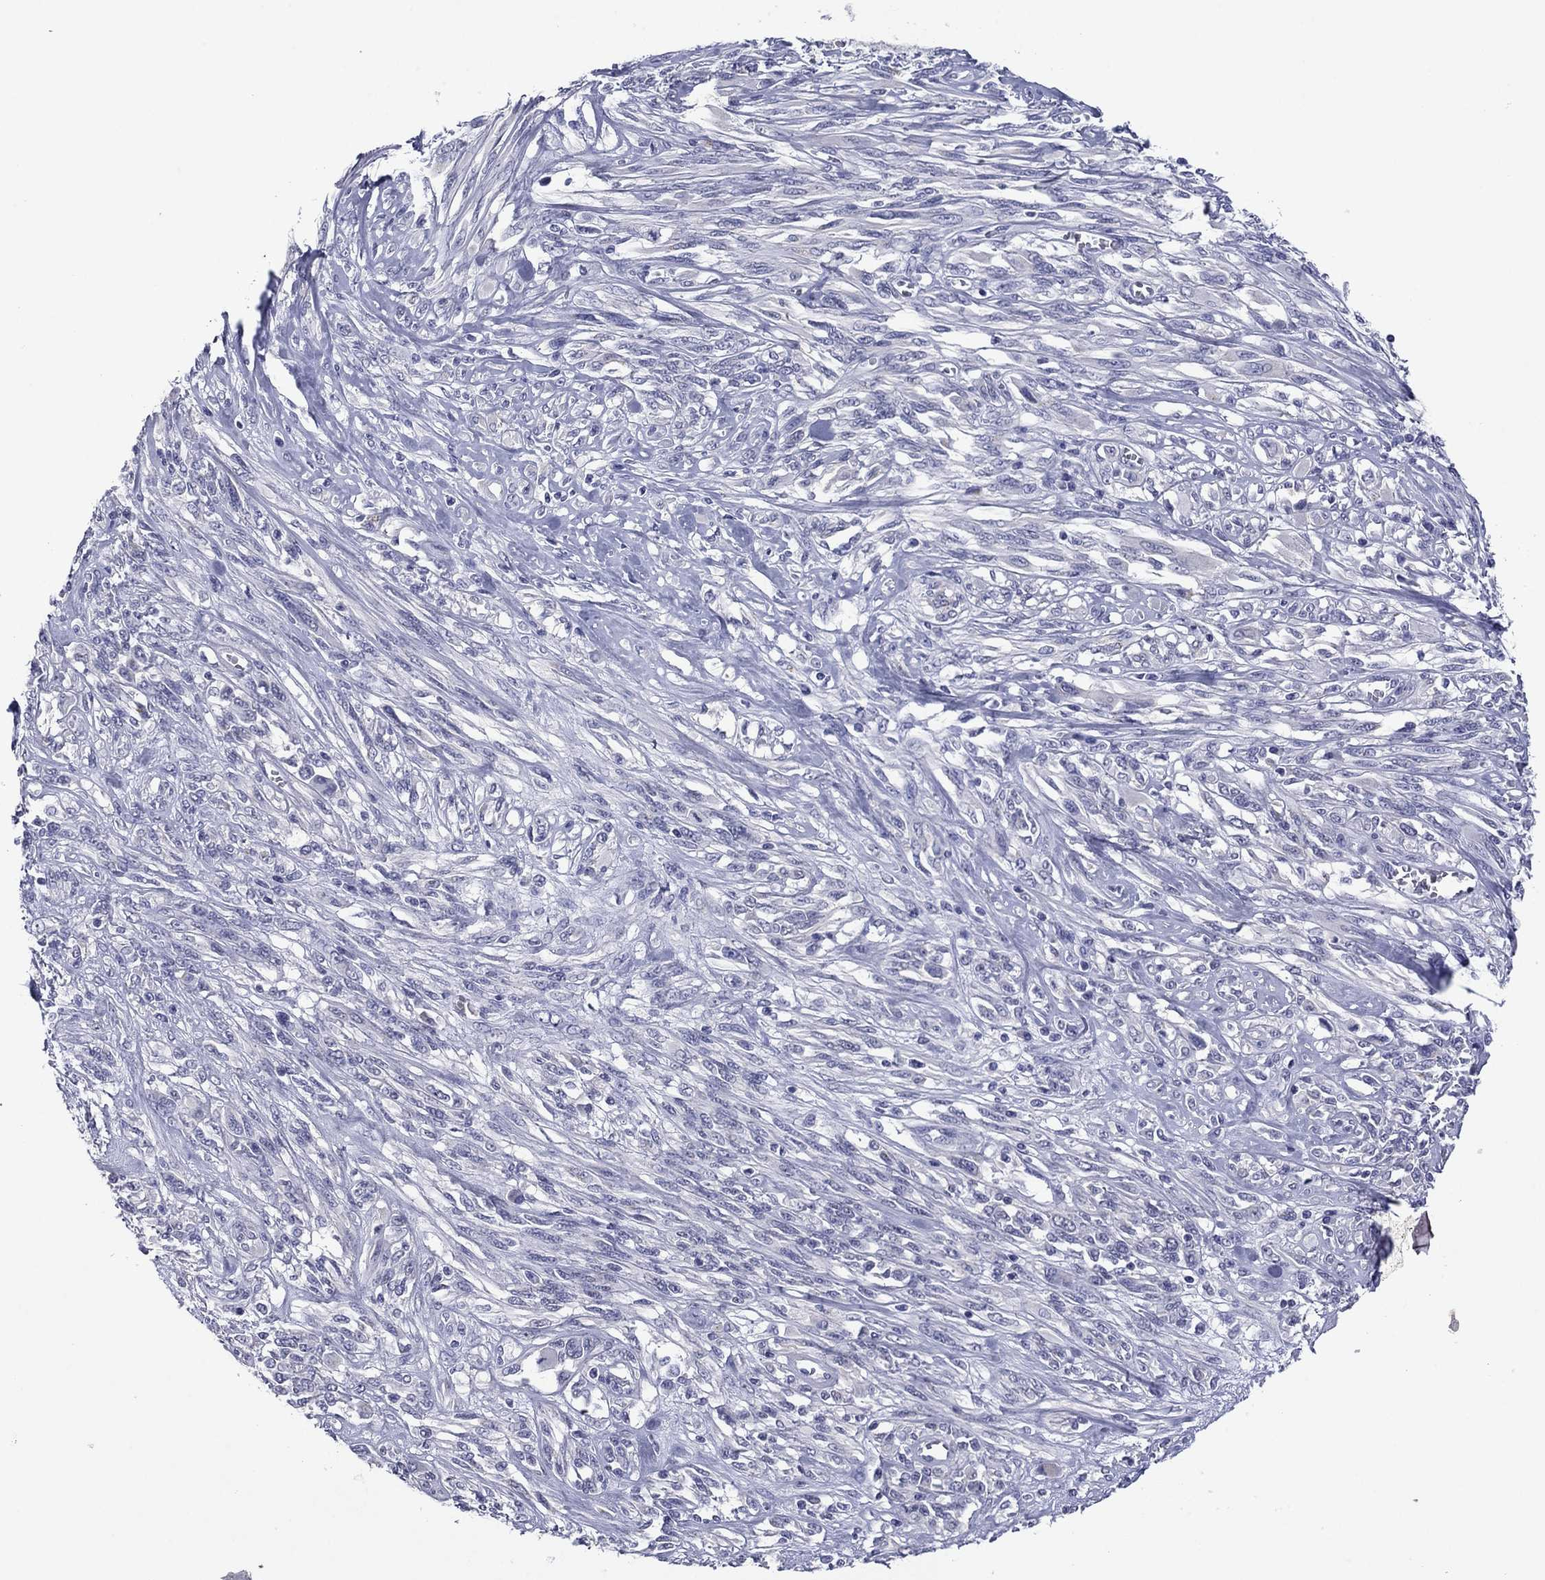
{"staining": {"intensity": "negative", "quantity": "none", "location": "none"}, "tissue": "melanoma", "cell_type": "Tumor cells", "image_type": "cancer", "snomed": [{"axis": "morphology", "description": "Malignant melanoma, NOS"}, {"axis": "topography", "description": "Skin"}], "caption": "A high-resolution micrograph shows immunohistochemistry (IHC) staining of melanoma, which demonstrates no significant expression in tumor cells. (DAB (3,3'-diaminobenzidine) immunohistochemistry, high magnification).", "gene": "HAO1", "patient": {"sex": "female", "age": 91}}